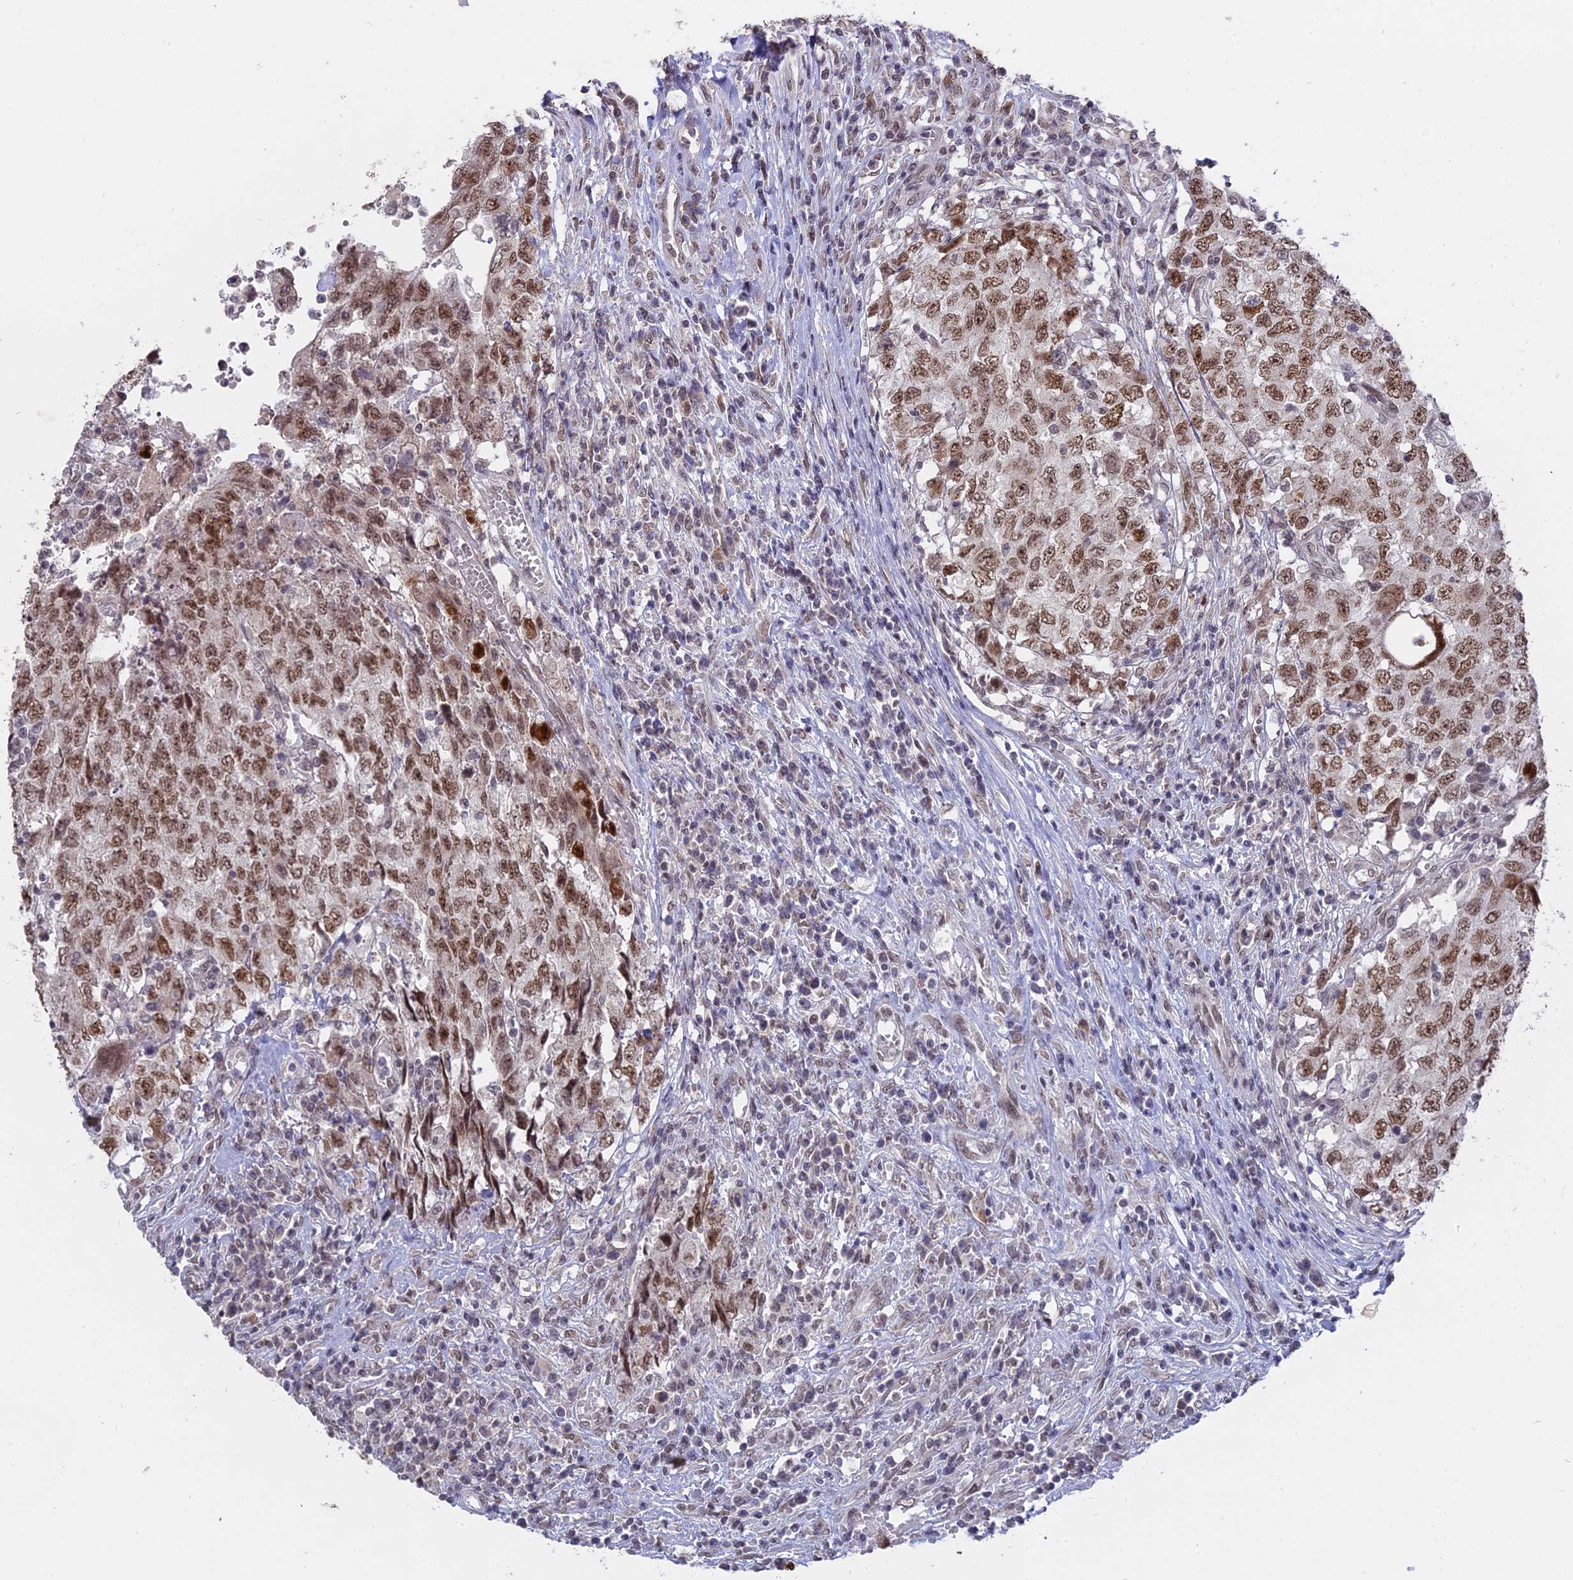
{"staining": {"intensity": "moderate", "quantity": ">75%", "location": "nuclear"}, "tissue": "testis cancer", "cell_type": "Tumor cells", "image_type": "cancer", "snomed": [{"axis": "morphology", "description": "Carcinoma, Embryonal, NOS"}, {"axis": "topography", "description": "Testis"}], "caption": "The histopathology image exhibits staining of testis embryonal carcinoma, revealing moderate nuclear protein expression (brown color) within tumor cells.", "gene": "NR1H3", "patient": {"sex": "male", "age": 34}}